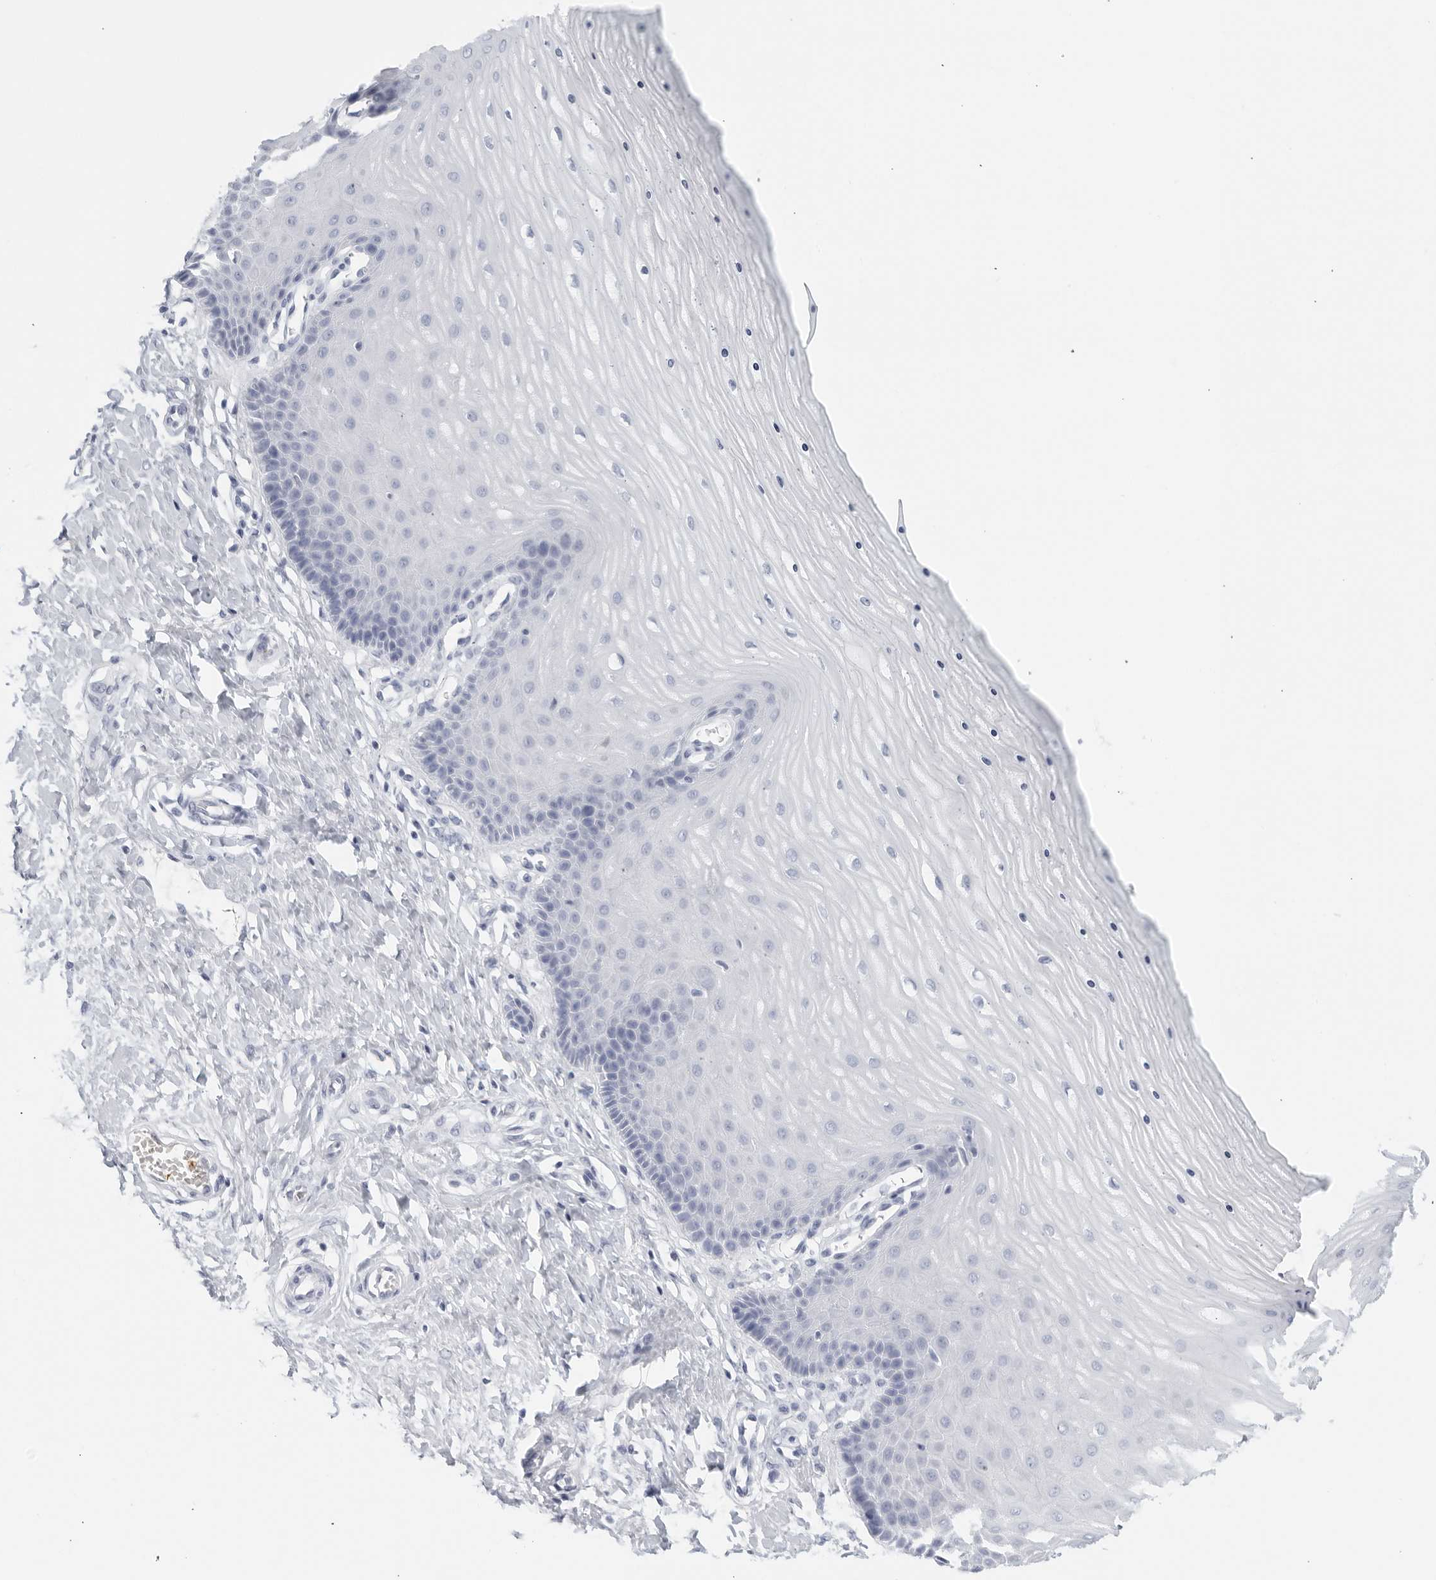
{"staining": {"intensity": "negative", "quantity": "none", "location": "none"}, "tissue": "cervix", "cell_type": "Glandular cells", "image_type": "normal", "snomed": [{"axis": "morphology", "description": "Normal tissue, NOS"}, {"axis": "topography", "description": "Cervix"}], "caption": "An immunohistochemistry image of normal cervix is shown. There is no staining in glandular cells of cervix.", "gene": "FGG", "patient": {"sex": "female", "age": 55}}